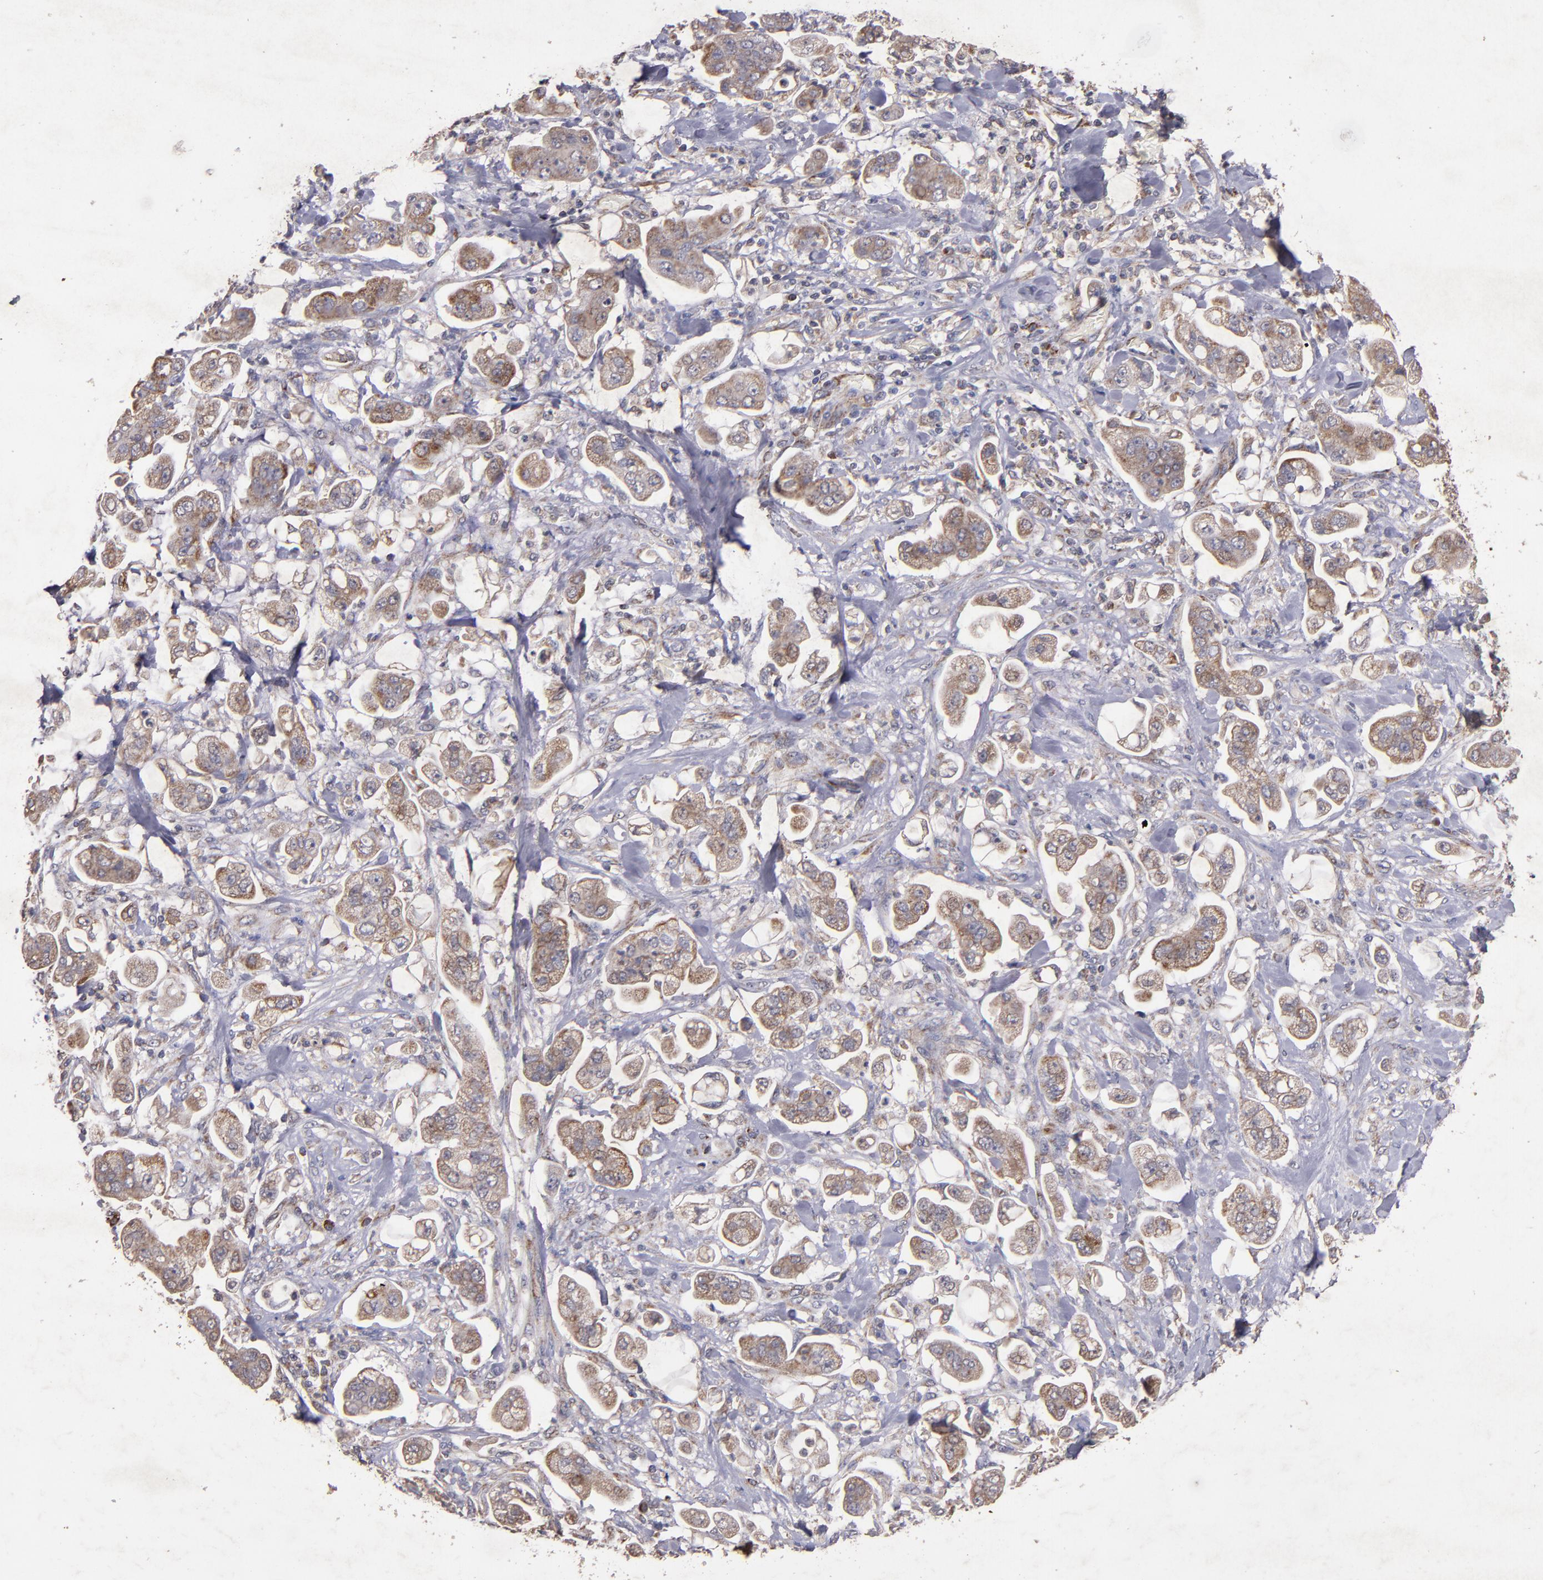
{"staining": {"intensity": "weak", "quantity": ">75%", "location": "cytoplasmic/membranous"}, "tissue": "stomach cancer", "cell_type": "Tumor cells", "image_type": "cancer", "snomed": [{"axis": "morphology", "description": "Adenocarcinoma, NOS"}, {"axis": "topography", "description": "Stomach"}], "caption": "Immunohistochemical staining of stomach cancer displays weak cytoplasmic/membranous protein positivity in about >75% of tumor cells. (brown staining indicates protein expression, while blue staining denotes nuclei).", "gene": "TIMM9", "patient": {"sex": "male", "age": 62}}